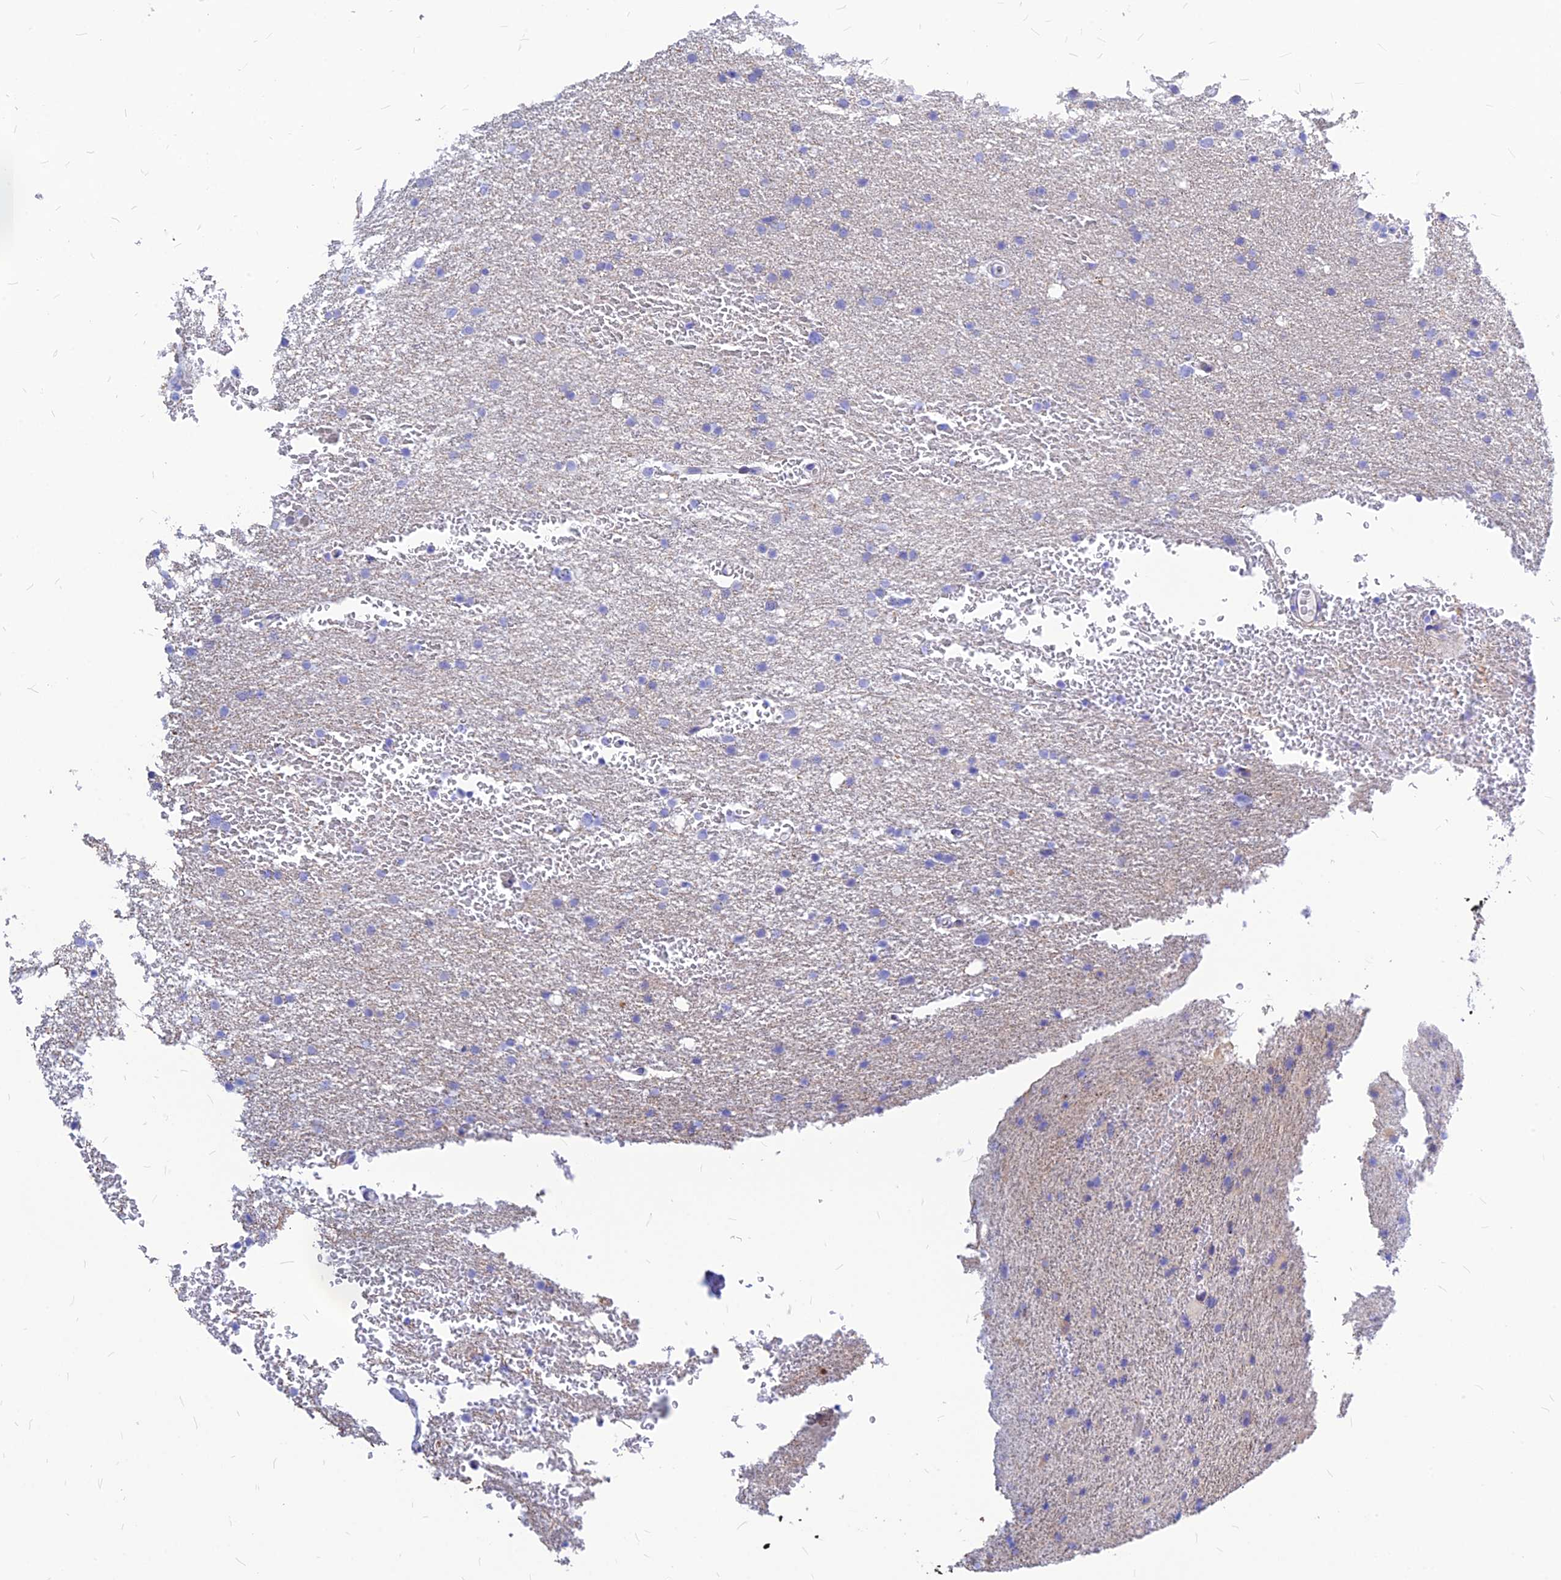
{"staining": {"intensity": "negative", "quantity": "none", "location": "none"}, "tissue": "glioma", "cell_type": "Tumor cells", "image_type": "cancer", "snomed": [{"axis": "morphology", "description": "Glioma, malignant, High grade"}, {"axis": "topography", "description": "Cerebral cortex"}], "caption": "The image exhibits no staining of tumor cells in malignant glioma (high-grade). (Immunohistochemistry, brightfield microscopy, high magnification).", "gene": "CNOT6", "patient": {"sex": "female", "age": 36}}